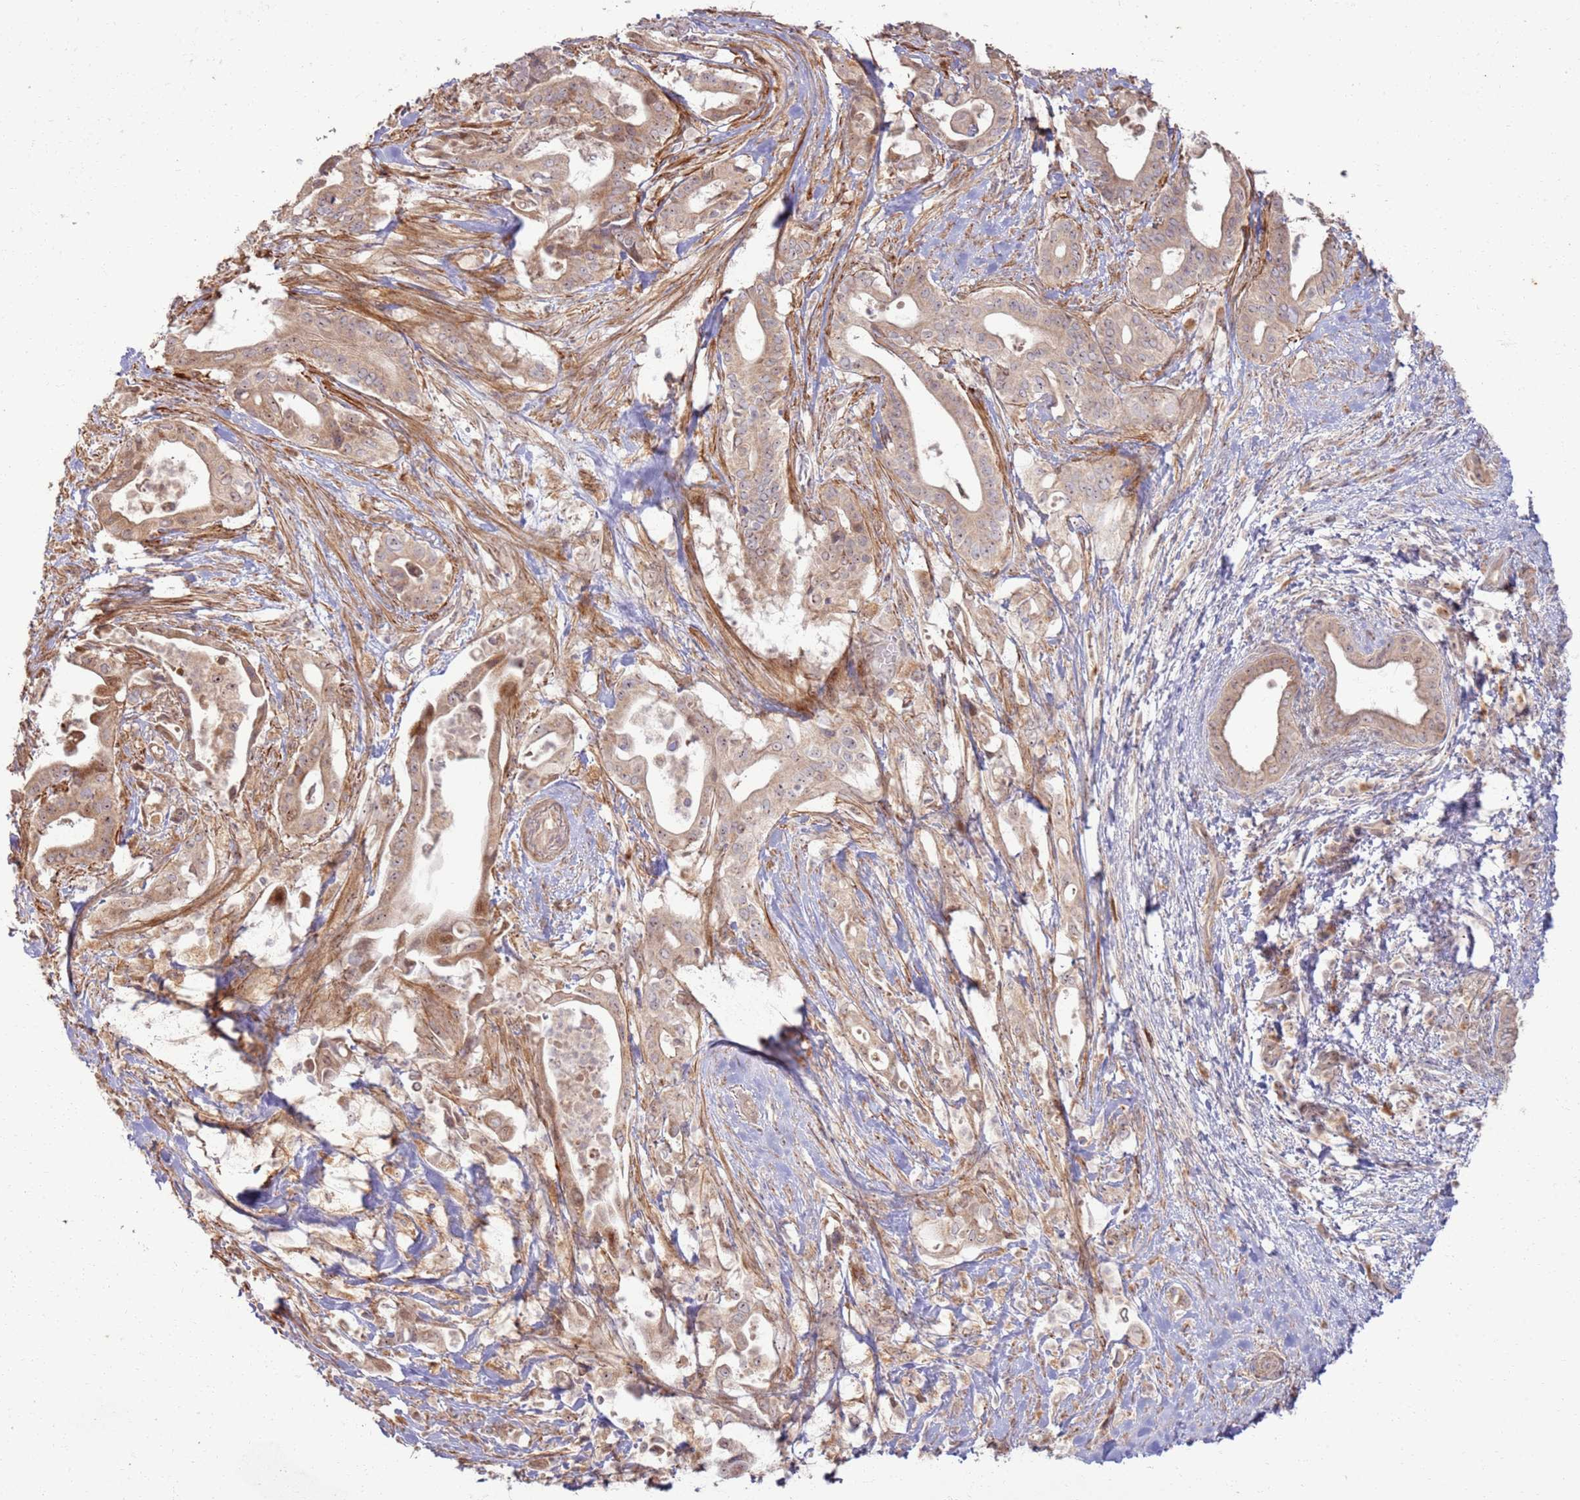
{"staining": {"intensity": "moderate", "quantity": ">75%", "location": "cytoplasmic/membranous,nuclear"}, "tissue": "pancreatic cancer", "cell_type": "Tumor cells", "image_type": "cancer", "snomed": [{"axis": "morphology", "description": "Adenocarcinoma, NOS"}, {"axis": "topography", "description": "Pancreas"}], "caption": "Pancreatic cancer stained with DAB IHC exhibits medium levels of moderate cytoplasmic/membranous and nuclear expression in approximately >75% of tumor cells. The staining was performed using DAB (3,3'-diaminobenzidine) to visualize the protein expression in brown, while the nuclei were stained in blue with hematoxylin (Magnification: 20x).", "gene": "CNPY1", "patient": {"sex": "female", "age": 77}}